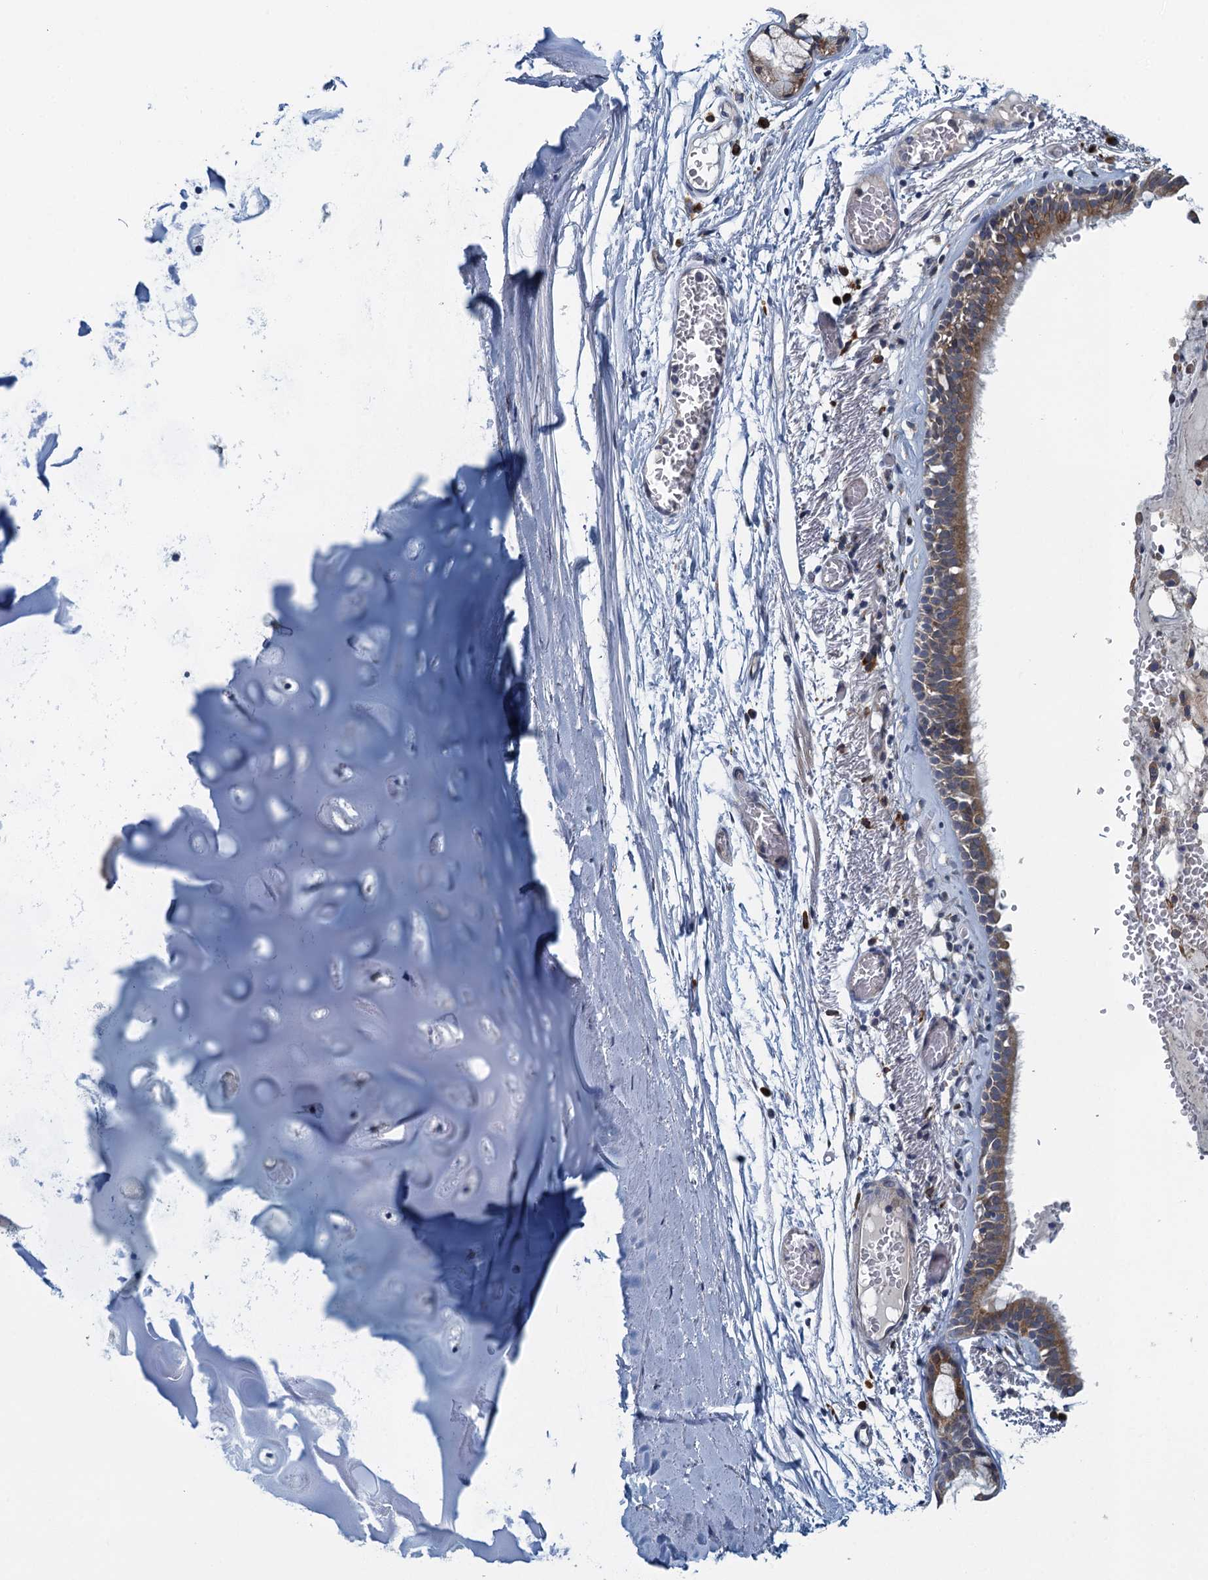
{"staining": {"intensity": "weak", "quantity": ">75%", "location": "cytoplasmic/membranous"}, "tissue": "bronchus", "cell_type": "Respiratory epithelial cells", "image_type": "normal", "snomed": [{"axis": "morphology", "description": "Normal tissue, NOS"}, {"axis": "topography", "description": "Bronchus"}, {"axis": "topography", "description": "Lung"}], "caption": "Immunohistochemistry photomicrograph of unremarkable bronchus stained for a protein (brown), which demonstrates low levels of weak cytoplasmic/membranous positivity in about >75% of respiratory epithelial cells.", "gene": "ALG2", "patient": {"sex": "male", "age": 56}}